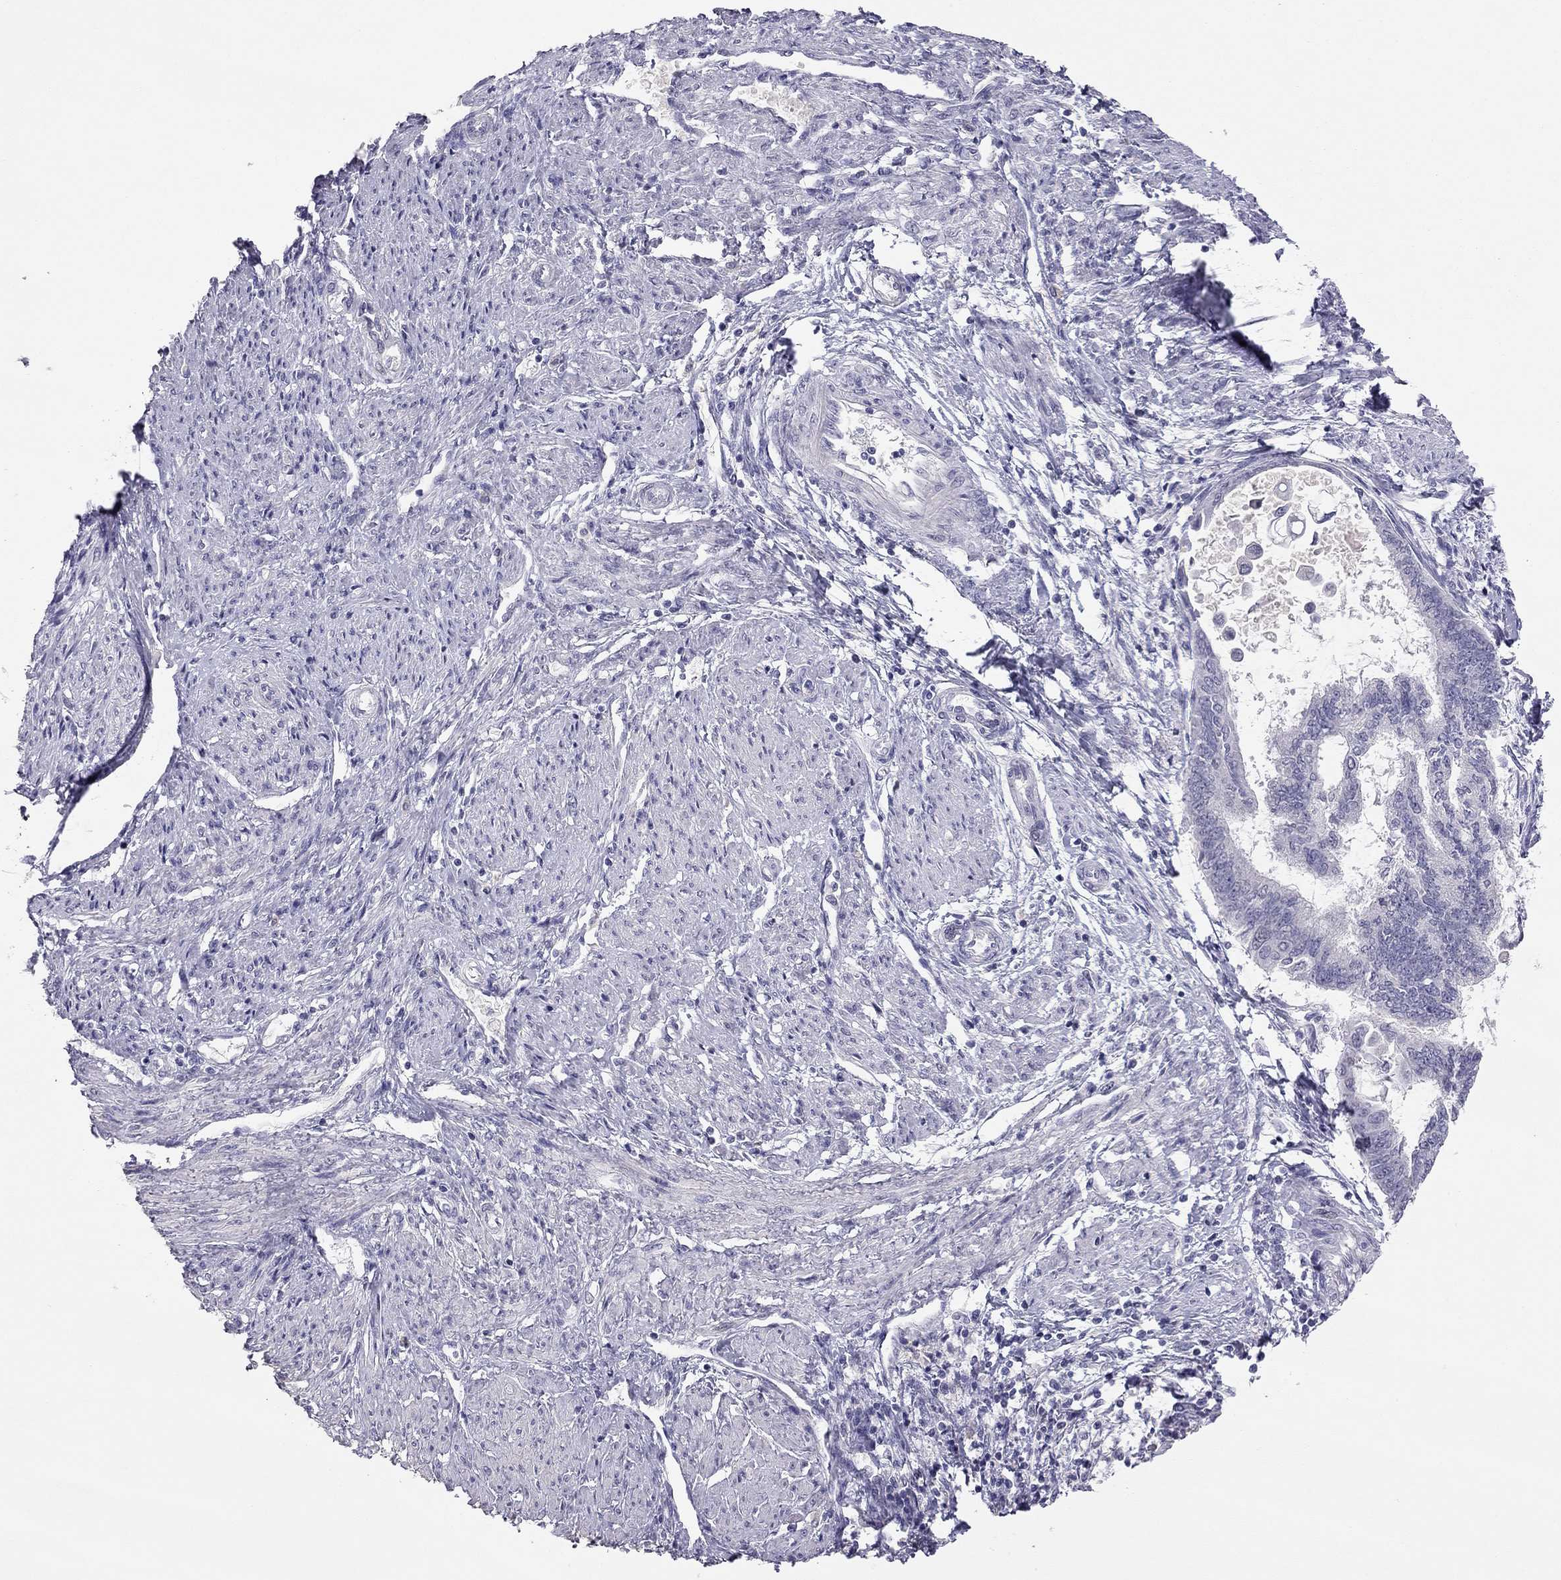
{"staining": {"intensity": "negative", "quantity": "none", "location": "none"}, "tissue": "endometrial cancer", "cell_type": "Tumor cells", "image_type": "cancer", "snomed": [{"axis": "morphology", "description": "Adenocarcinoma, NOS"}, {"axis": "topography", "description": "Endometrium"}], "caption": "This is a image of immunohistochemistry (IHC) staining of endometrial cancer, which shows no positivity in tumor cells.", "gene": "ADORA2A", "patient": {"sex": "female", "age": 86}}